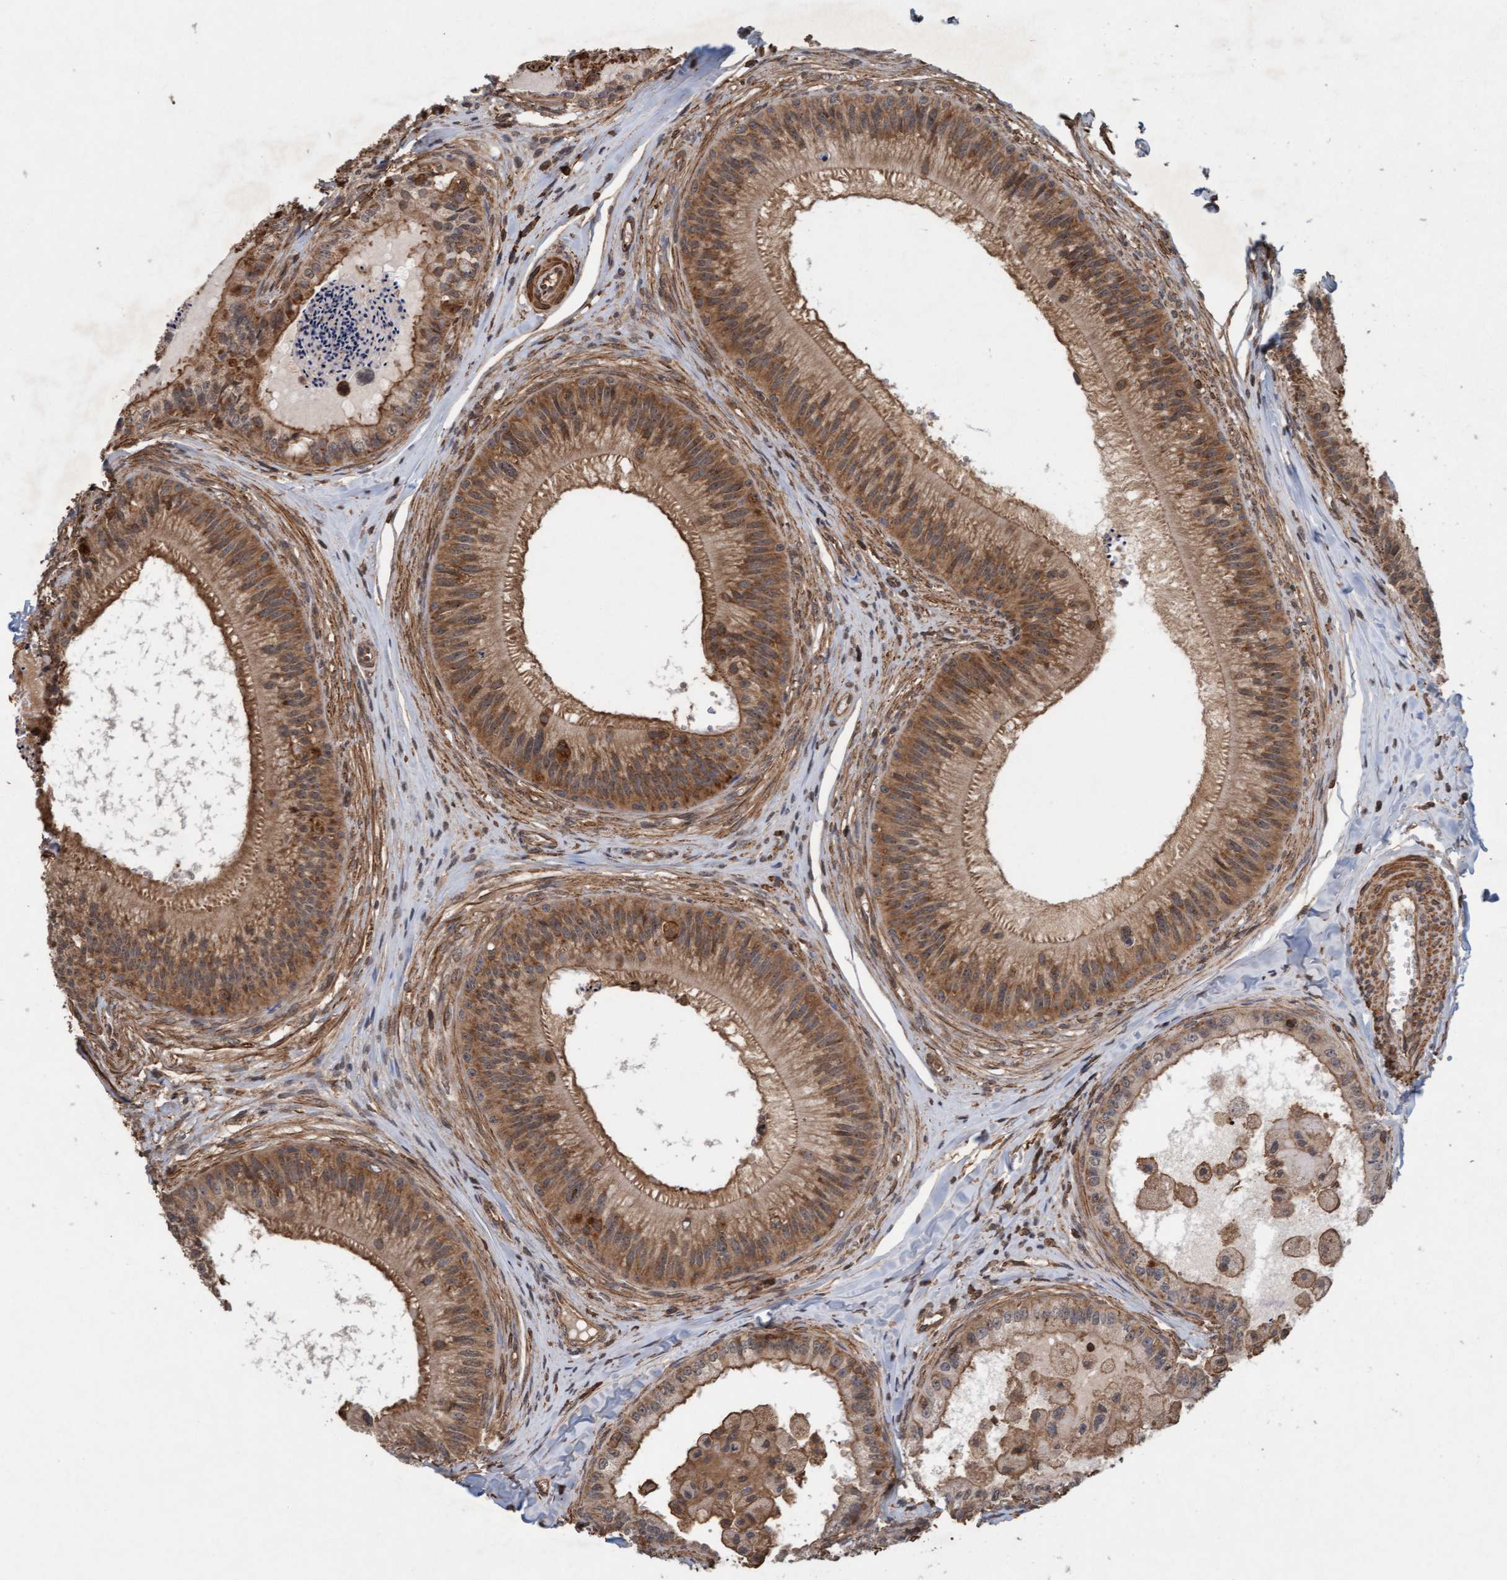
{"staining": {"intensity": "moderate", "quantity": ">75%", "location": "cytoplasmic/membranous"}, "tissue": "epididymis", "cell_type": "Glandular cells", "image_type": "normal", "snomed": [{"axis": "morphology", "description": "Normal tissue, NOS"}, {"axis": "topography", "description": "Epididymis"}], "caption": "Protein analysis of unremarkable epididymis shows moderate cytoplasmic/membranous expression in about >75% of glandular cells. The protein of interest is stained brown, and the nuclei are stained in blue (DAB IHC with brightfield microscopy, high magnification).", "gene": "FXR2", "patient": {"sex": "male", "age": 31}}